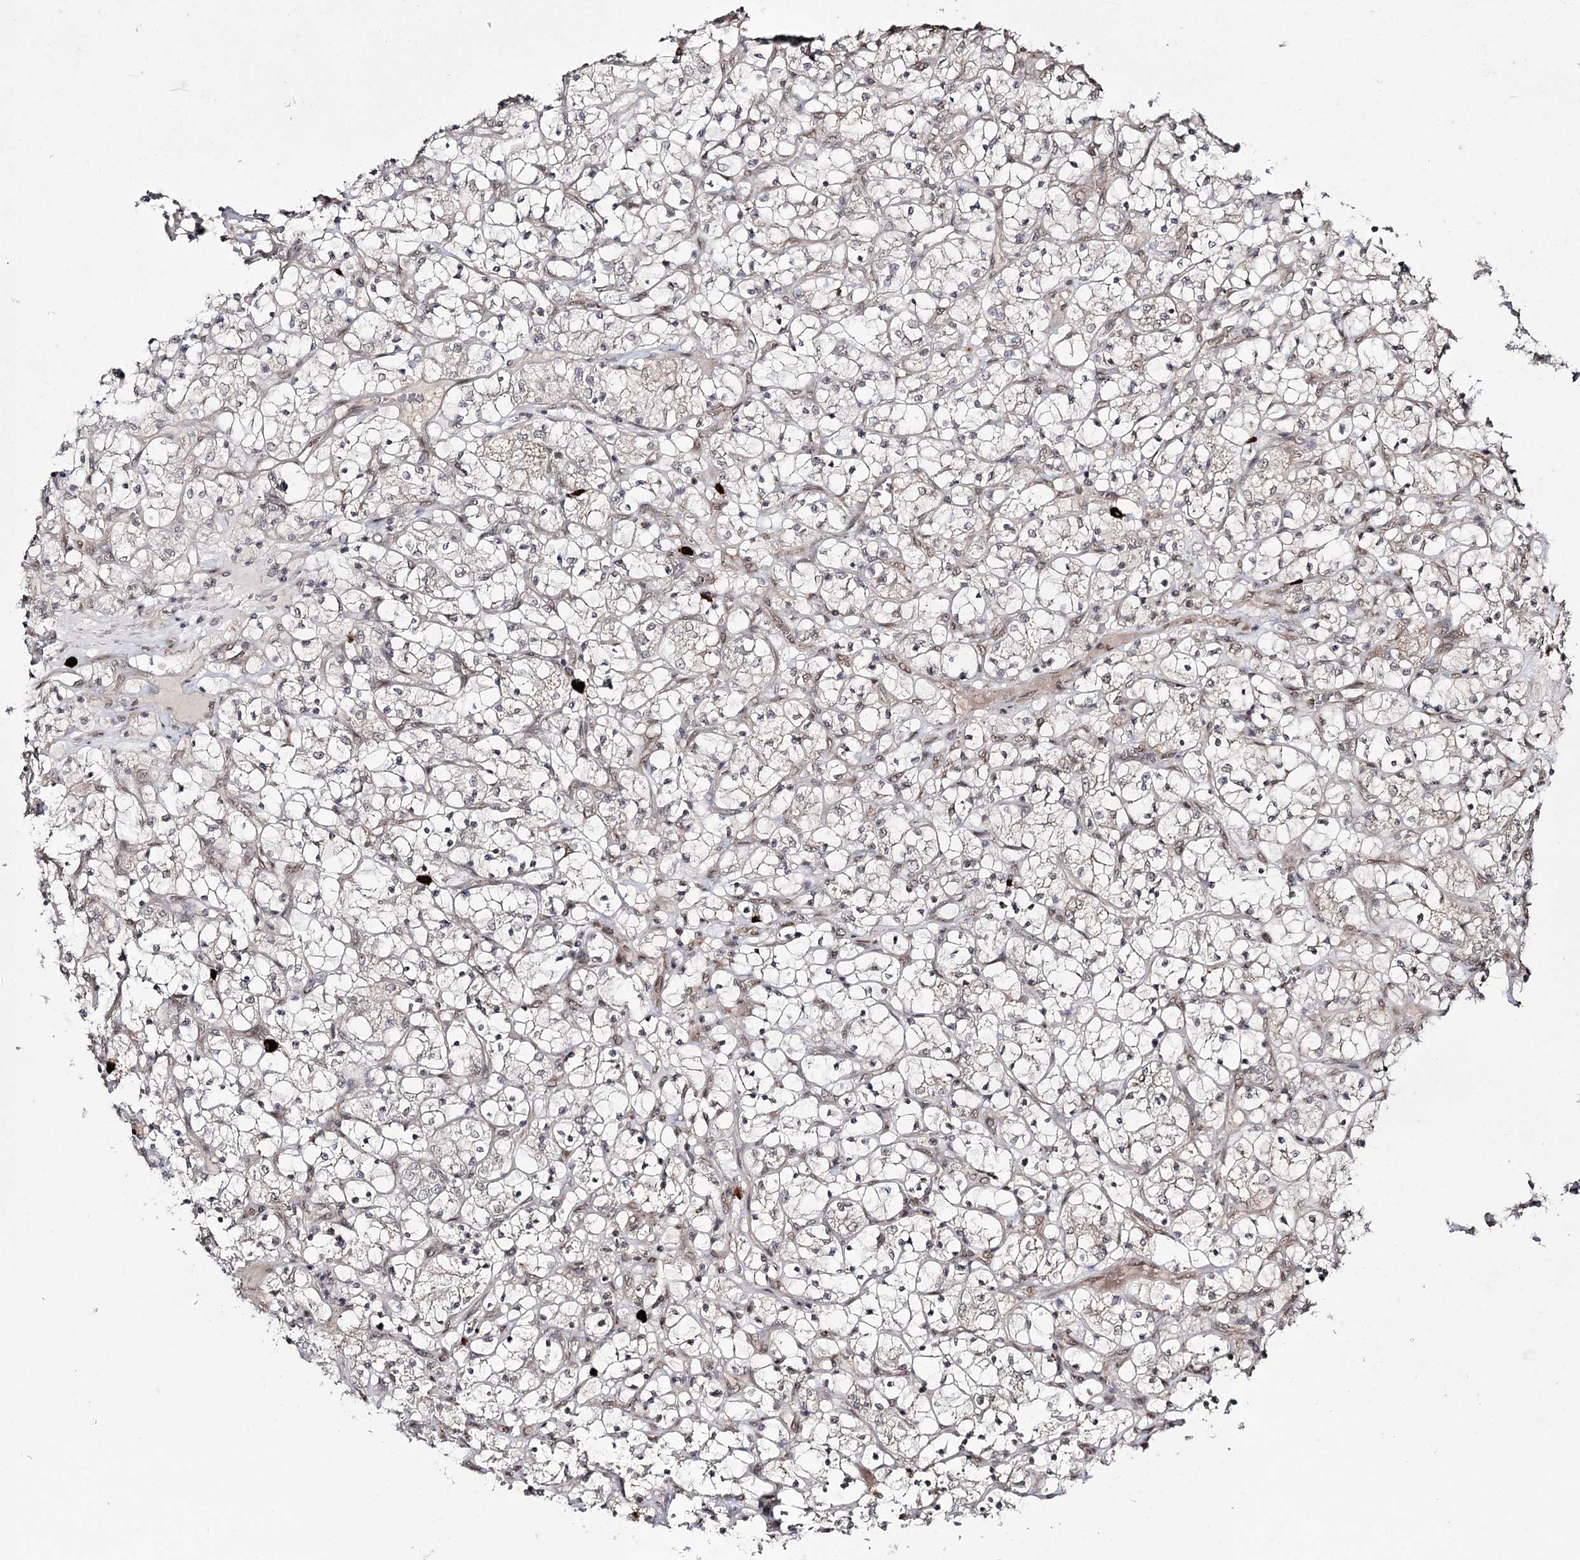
{"staining": {"intensity": "weak", "quantity": "<25%", "location": "cytoplasmic/membranous"}, "tissue": "renal cancer", "cell_type": "Tumor cells", "image_type": "cancer", "snomed": [{"axis": "morphology", "description": "Adenocarcinoma, NOS"}, {"axis": "topography", "description": "Kidney"}], "caption": "DAB immunohistochemical staining of renal cancer (adenocarcinoma) reveals no significant staining in tumor cells. (DAB IHC, high magnification).", "gene": "TRNT1", "patient": {"sex": "female", "age": 69}}